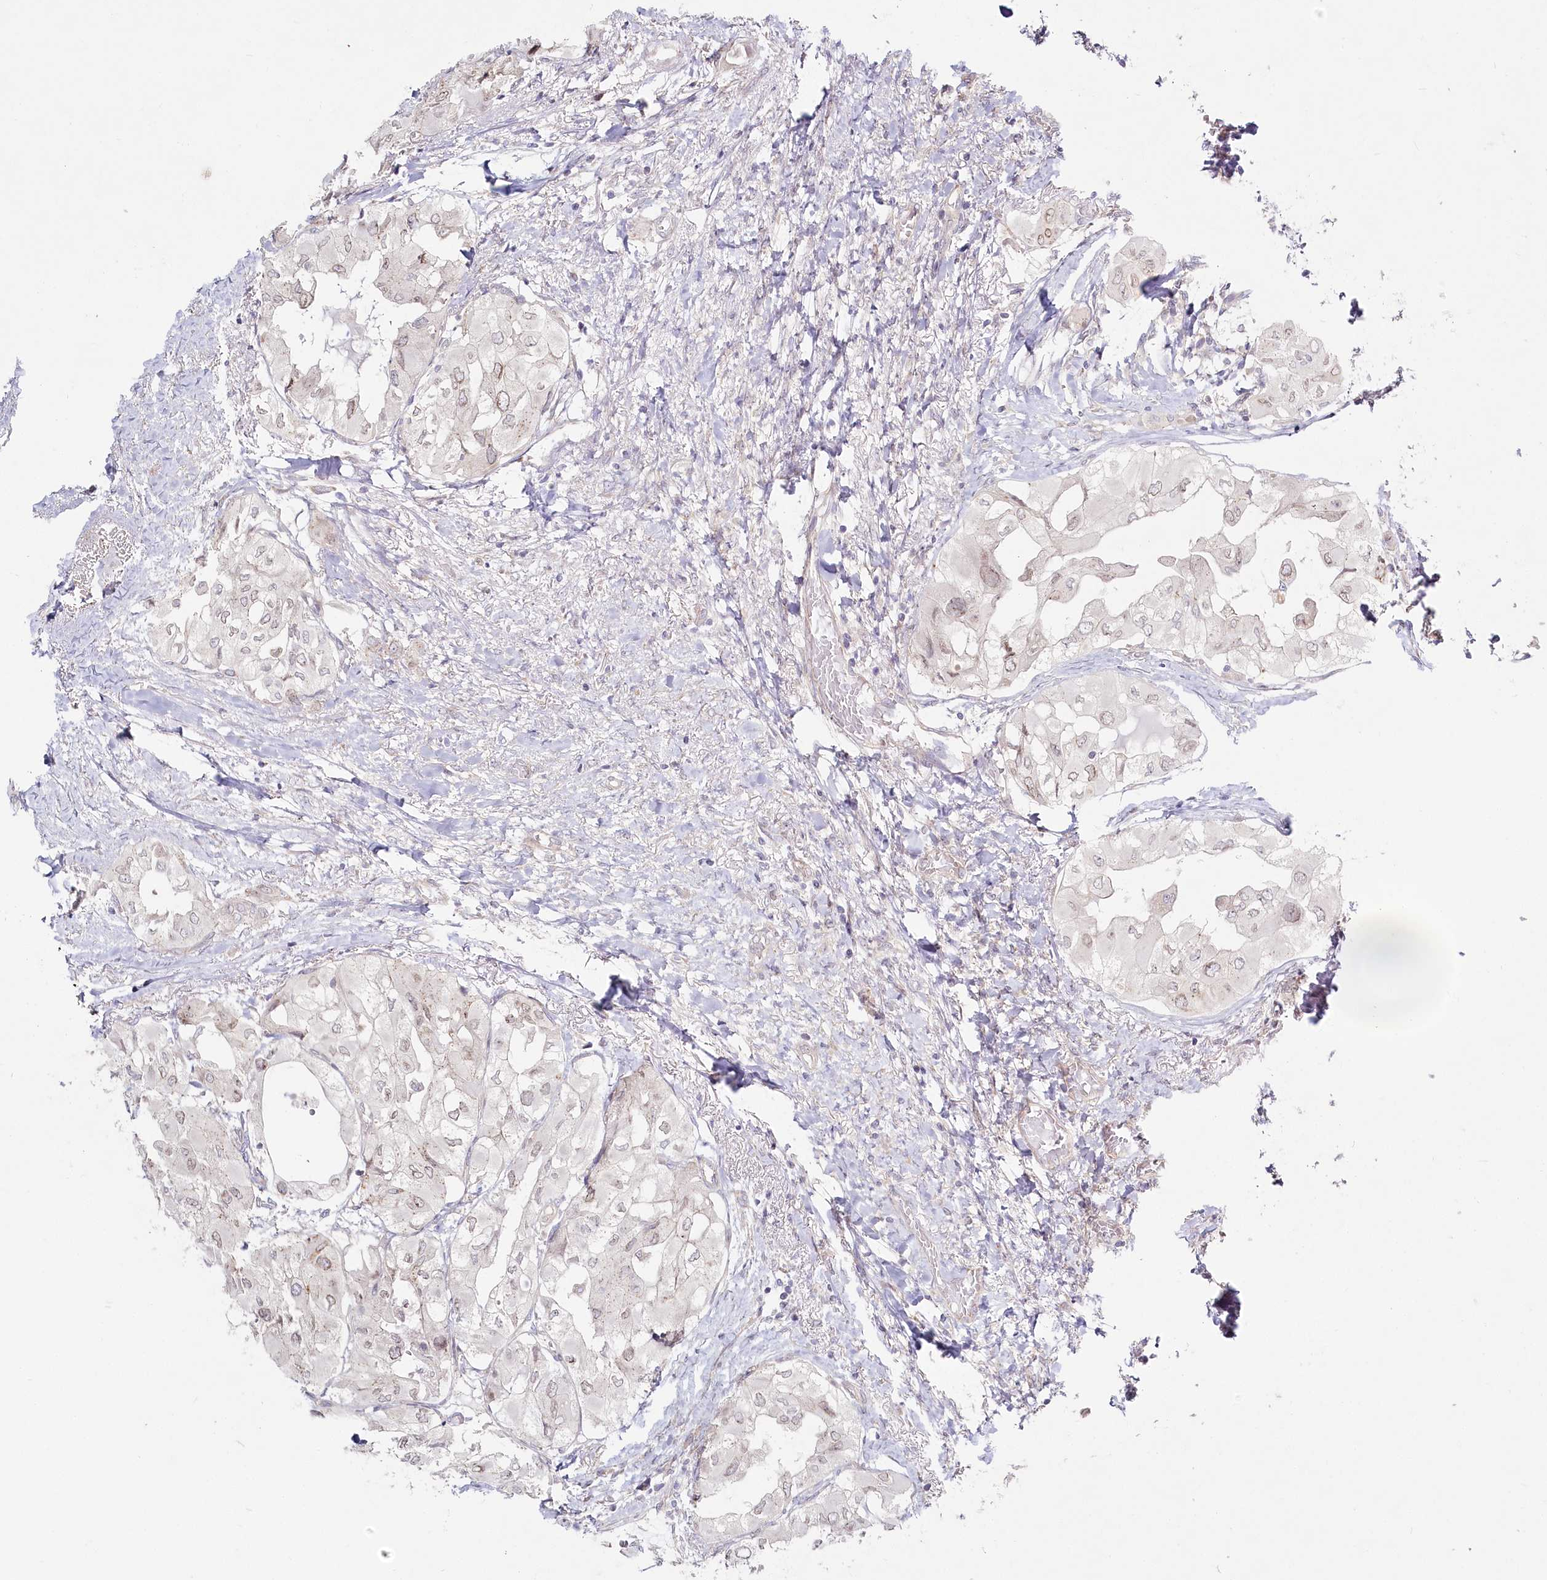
{"staining": {"intensity": "weak", "quantity": "<25%", "location": "nuclear"}, "tissue": "thyroid cancer", "cell_type": "Tumor cells", "image_type": "cancer", "snomed": [{"axis": "morphology", "description": "Papillary adenocarcinoma, NOS"}, {"axis": "topography", "description": "Thyroid gland"}], "caption": "Immunohistochemistry (IHC) of human thyroid papillary adenocarcinoma reveals no expression in tumor cells. The staining is performed using DAB brown chromogen with nuclei counter-stained in using hematoxylin.", "gene": "SPINK13", "patient": {"sex": "female", "age": 59}}